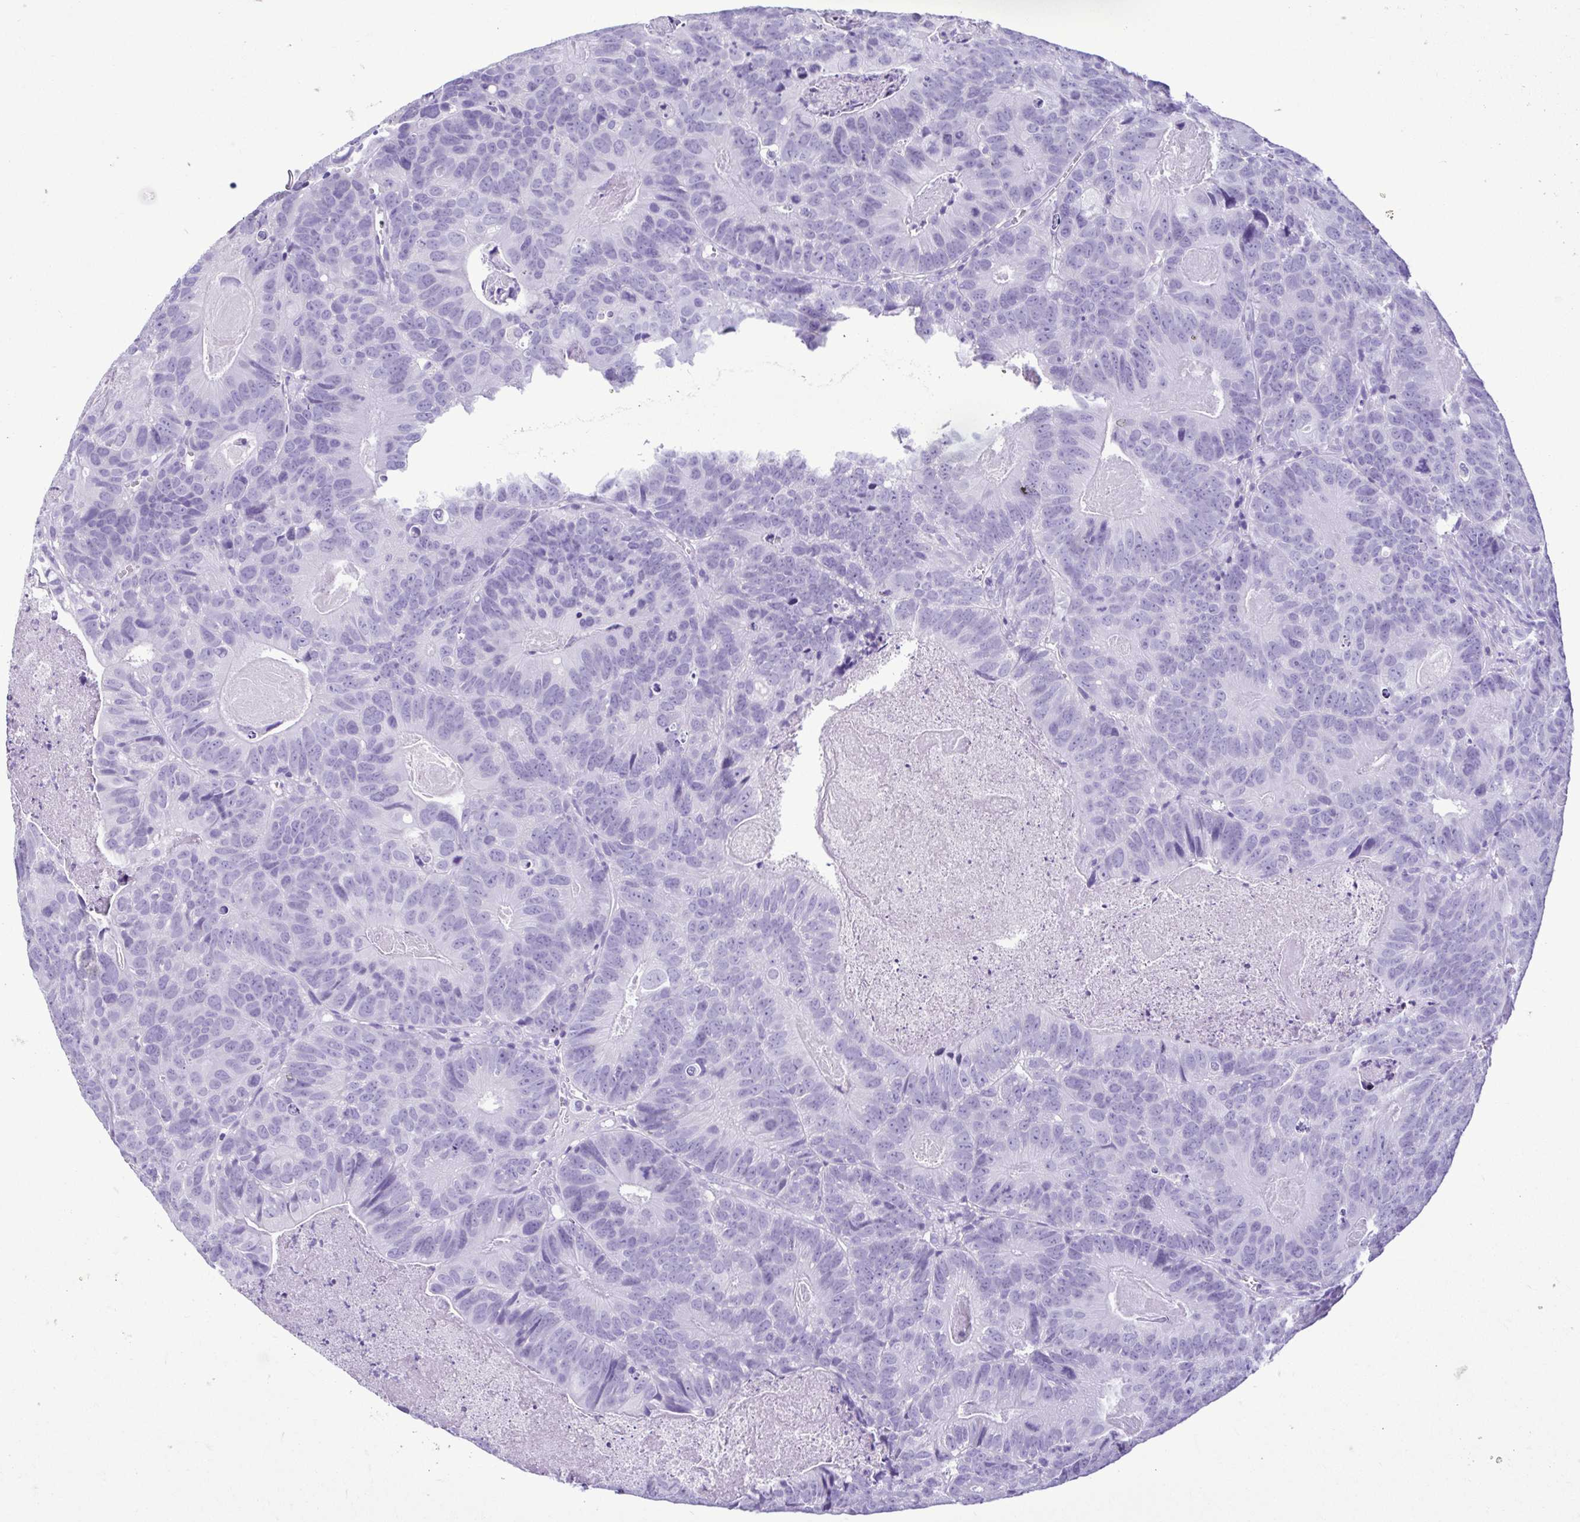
{"staining": {"intensity": "negative", "quantity": "none", "location": "none"}, "tissue": "head and neck cancer", "cell_type": "Tumor cells", "image_type": "cancer", "snomed": [{"axis": "morphology", "description": "Adenocarcinoma, NOS"}, {"axis": "topography", "description": "Head-Neck"}], "caption": "There is no significant positivity in tumor cells of head and neck cancer (adenocarcinoma).", "gene": "SPATA16", "patient": {"sex": "male", "age": 62}}